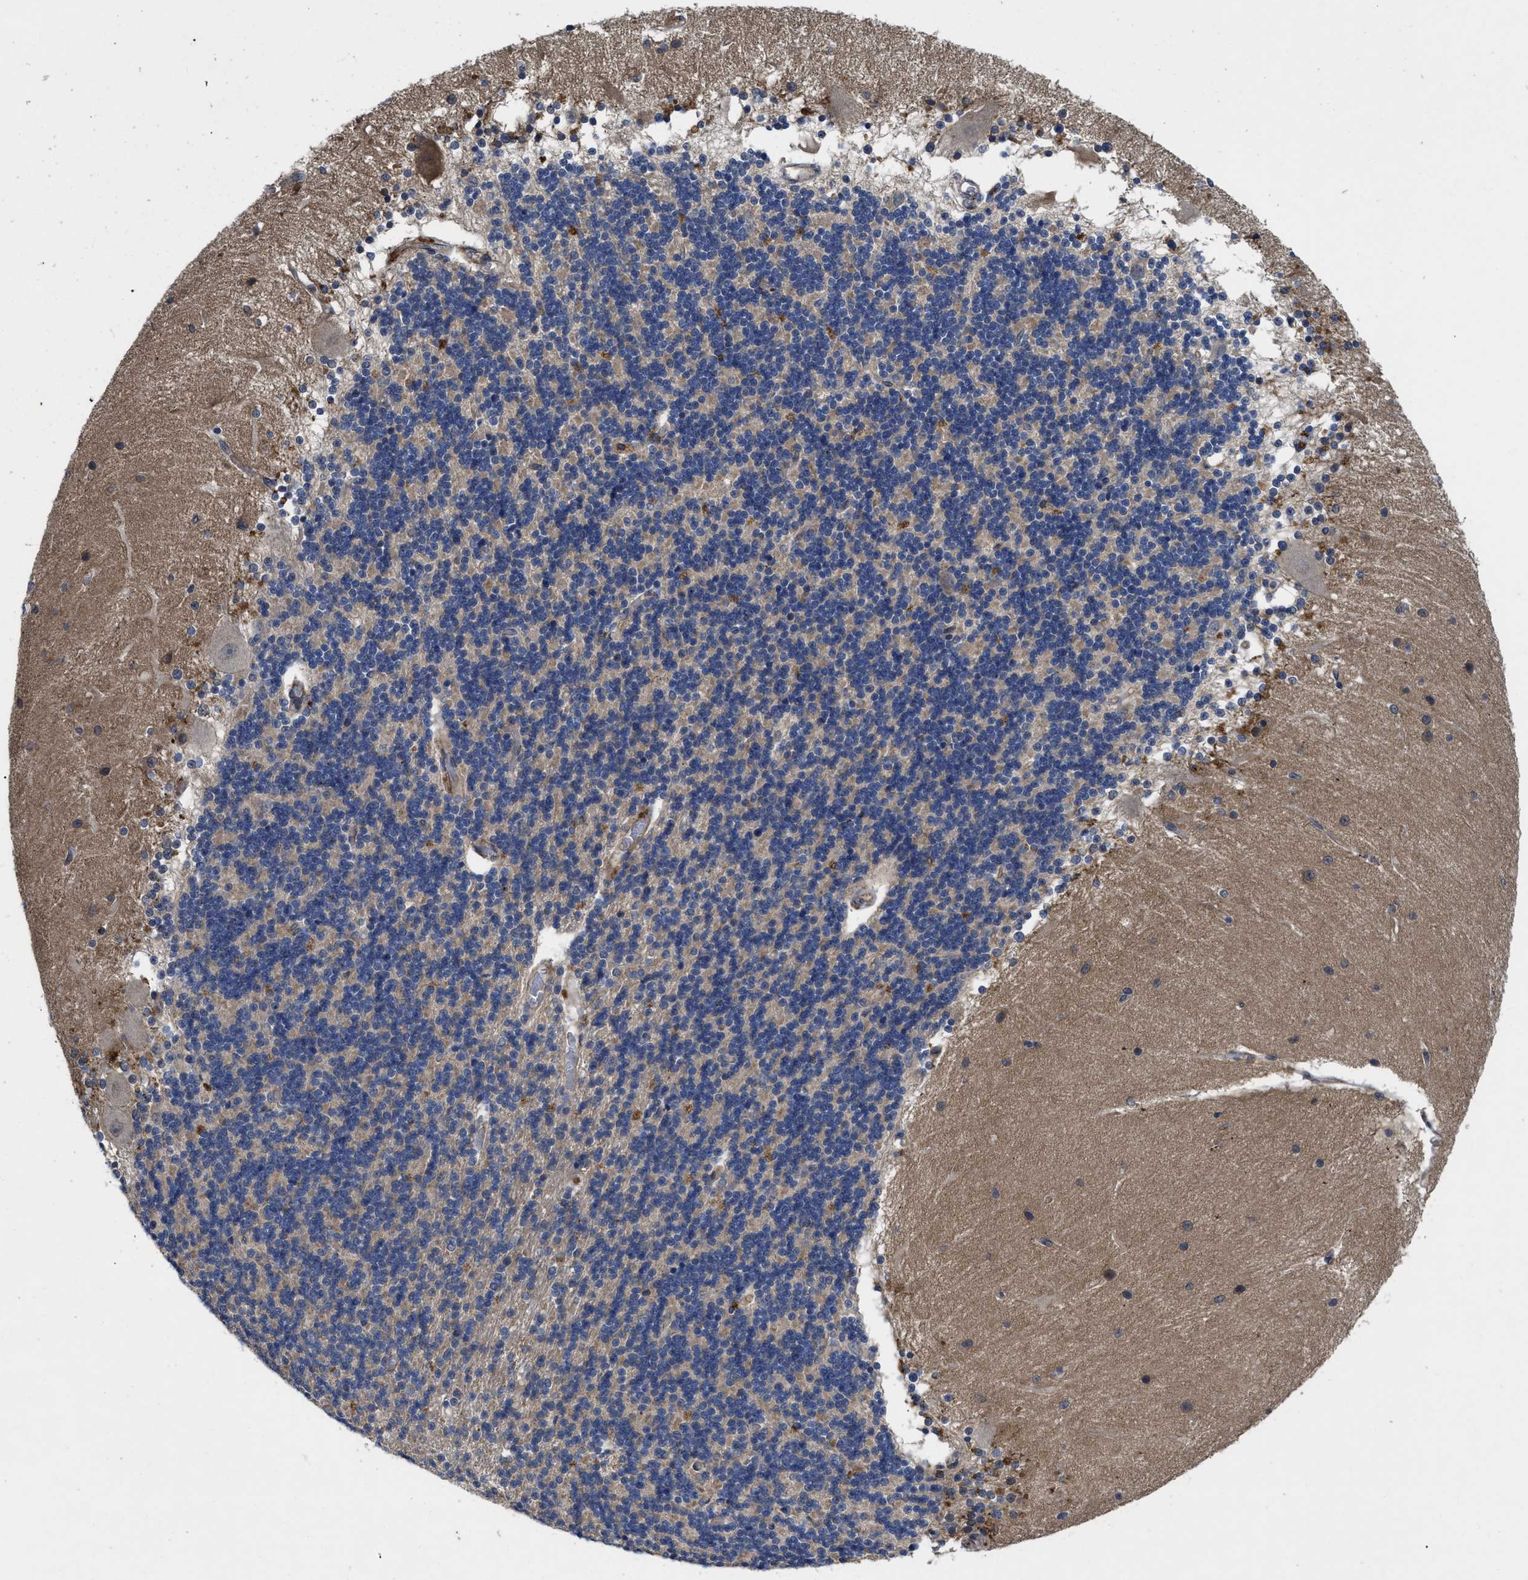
{"staining": {"intensity": "weak", "quantity": "<25%", "location": "cytoplasmic/membranous"}, "tissue": "cerebellum", "cell_type": "Cells in granular layer", "image_type": "normal", "snomed": [{"axis": "morphology", "description": "Normal tissue, NOS"}, {"axis": "topography", "description": "Cerebellum"}], "caption": "The immunohistochemistry histopathology image has no significant staining in cells in granular layer of cerebellum. (Stains: DAB immunohistochemistry with hematoxylin counter stain, Microscopy: brightfield microscopy at high magnification).", "gene": "PKD2", "patient": {"sex": "female", "age": 54}}